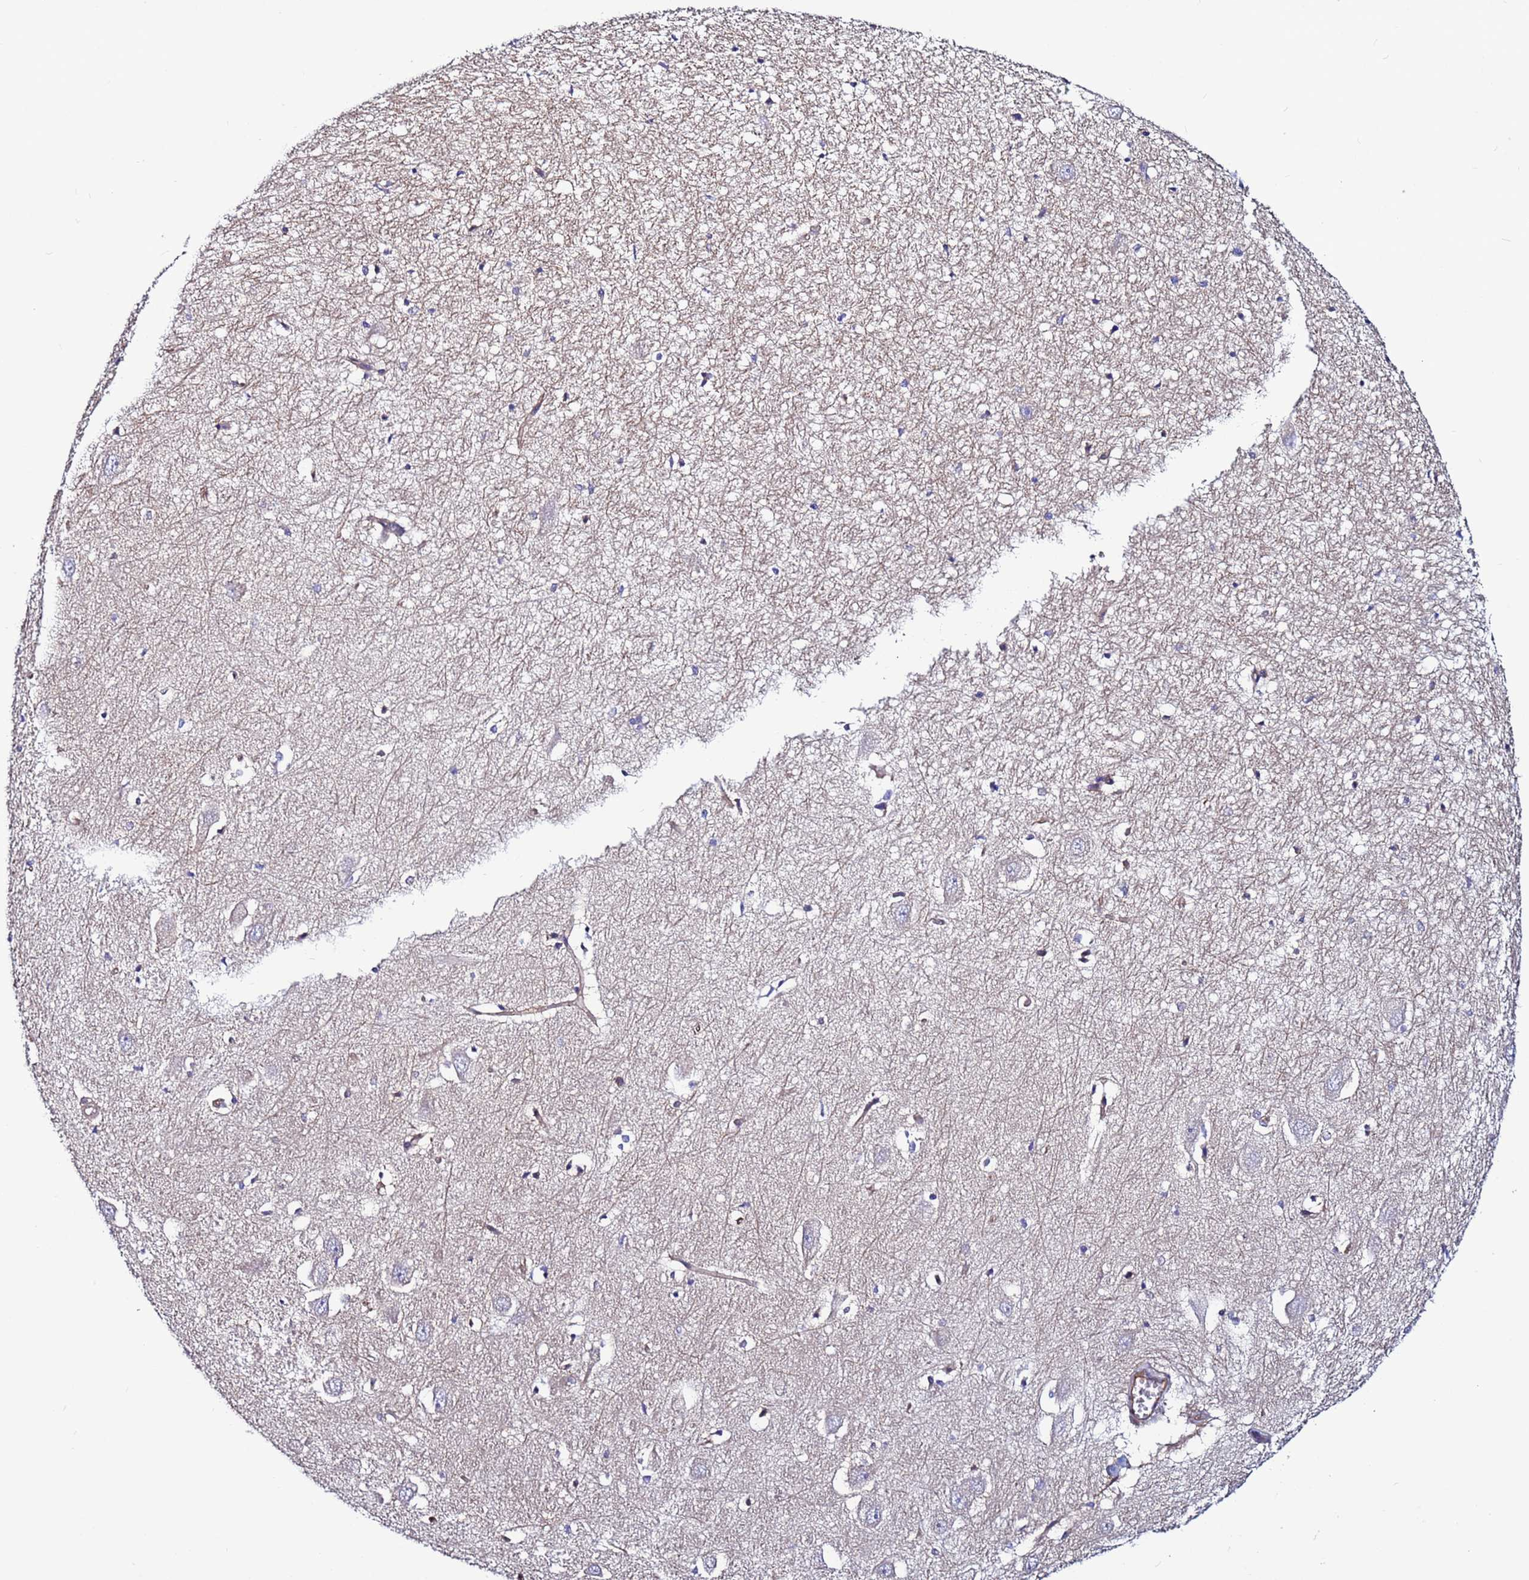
{"staining": {"intensity": "negative", "quantity": "none", "location": "none"}, "tissue": "hippocampus", "cell_type": "Glial cells", "image_type": "normal", "snomed": [{"axis": "morphology", "description": "Normal tissue, NOS"}, {"axis": "topography", "description": "Hippocampus"}], "caption": "A histopathology image of hippocampus stained for a protein exhibits no brown staining in glial cells. The staining was performed using DAB to visualize the protein expression in brown, while the nuclei were stained in blue with hematoxylin (Magnification: 20x).", "gene": "EFCAB8", "patient": {"sex": "female", "age": 64}}